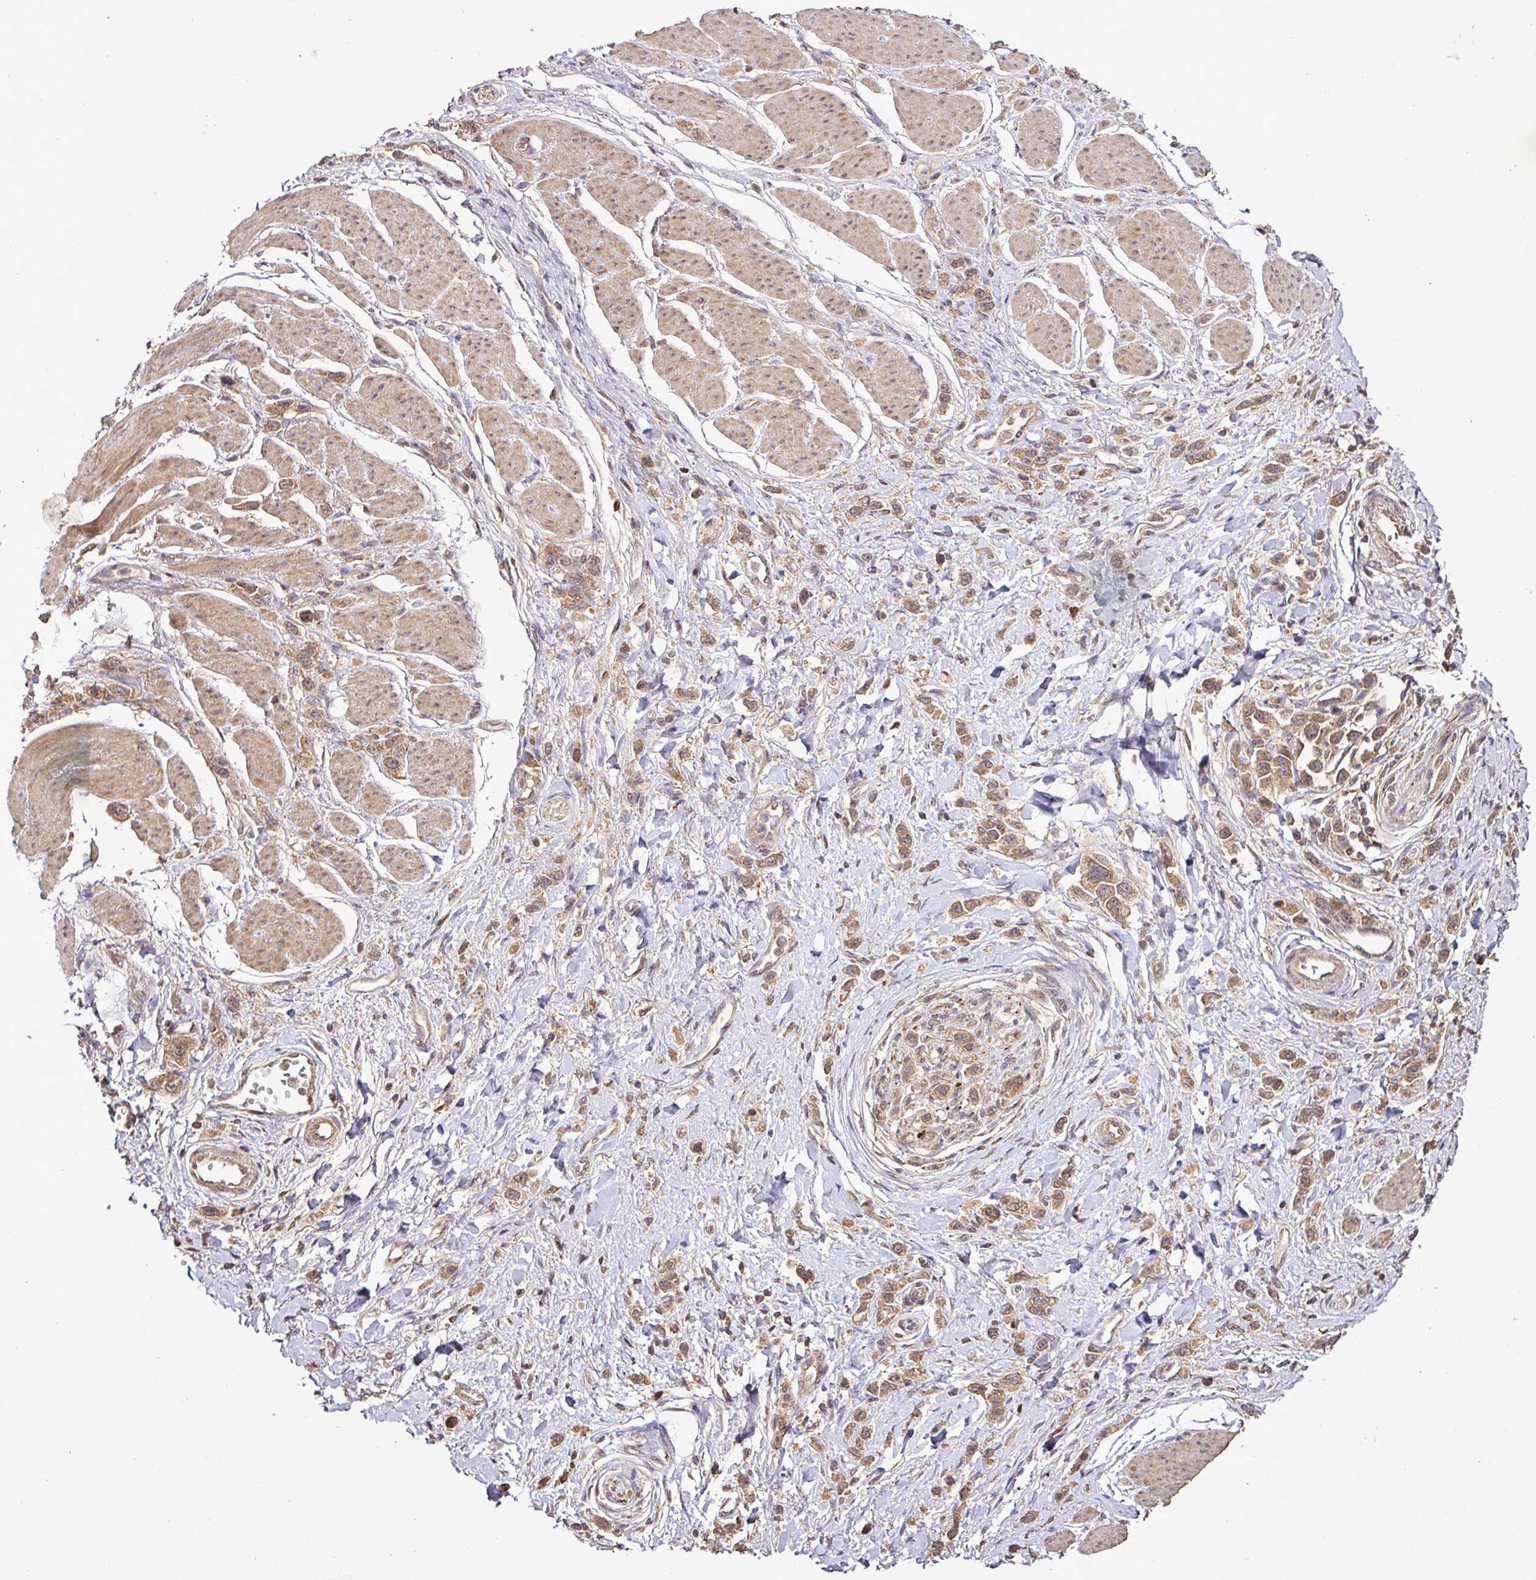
{"staining": {"intensity": "moderate", "quantity": ">75%", "location": "cytoplasmic/membranous"}, "tissue": "stomach cancer", "cell_type": "Tumor cells", "image_type": "cancer", "snomed": [{"axis": "morphology", "description": "Adenocarcinoma, NOS"}, {"axis": "topography", "description": "Stomach"}], "caption": "Immunohistochemical staining of stomach cancer (adenocarcinoma) reveals medium levels of moderate cytoplasmic/membranous protein expression in about >75% of tumor cells.", "gene": "FAIM", "patient": {"sex": "female", "age": 65}}